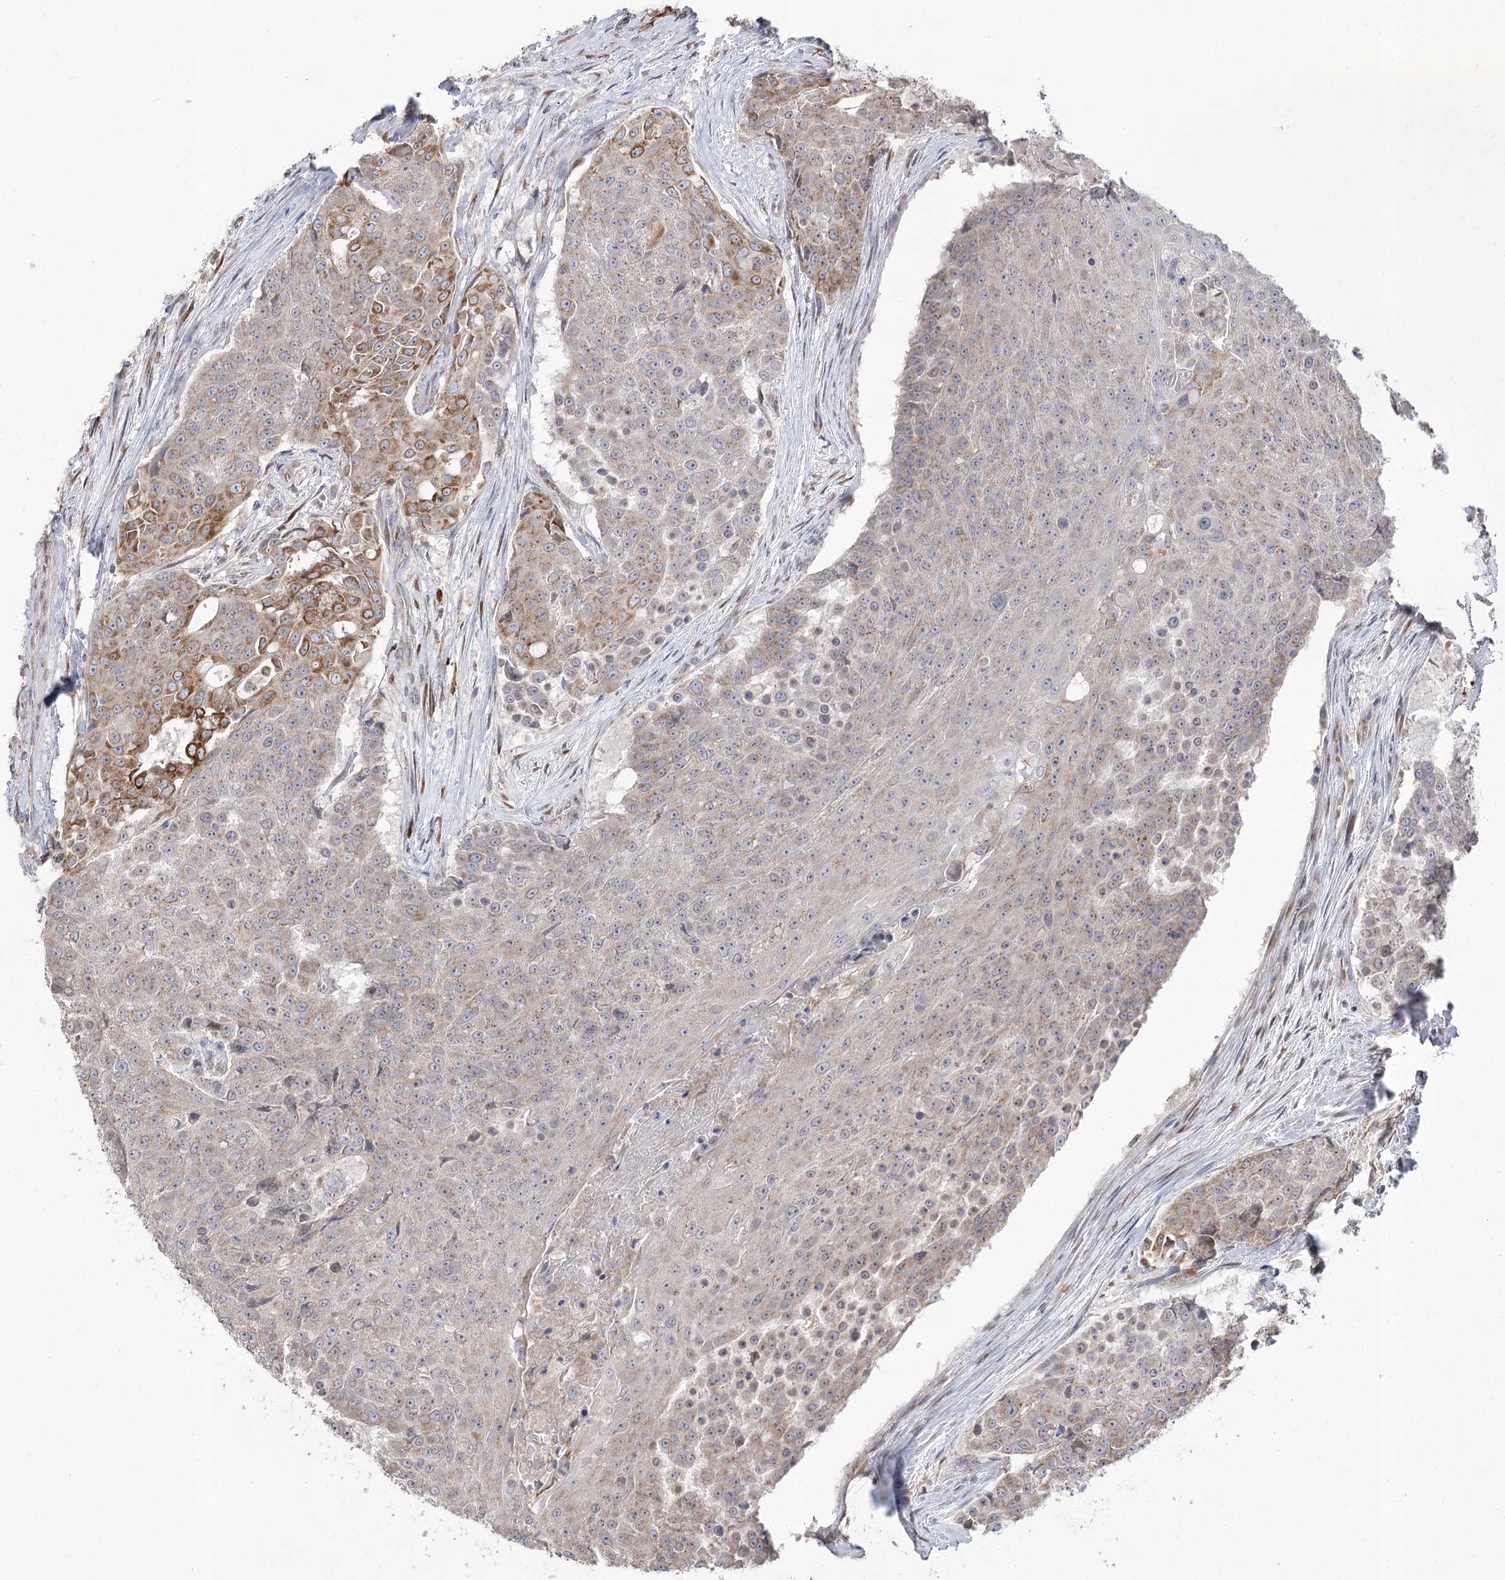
{"staining": {"intensity": "moderate", "quantity": "<25%", "location": "cytoplasmic/membranous"}, "tissue": "urothelial cancer", "cell_type": "Tumor cells", "image_type": "cancer", "snomed": [{"axis": "morphology", "description": "Urothelial carcinoma, High grade"}, {"axis": "topography", "description": "Urinary bladder"}], "caption": "Urothelial cancer stained with a brown dye shows moderate cytoplasmic/membranous positive staining in about <25% of tumor cells.", "gene": "STT3B", "patient": {"sex": "female", "age": 63}}